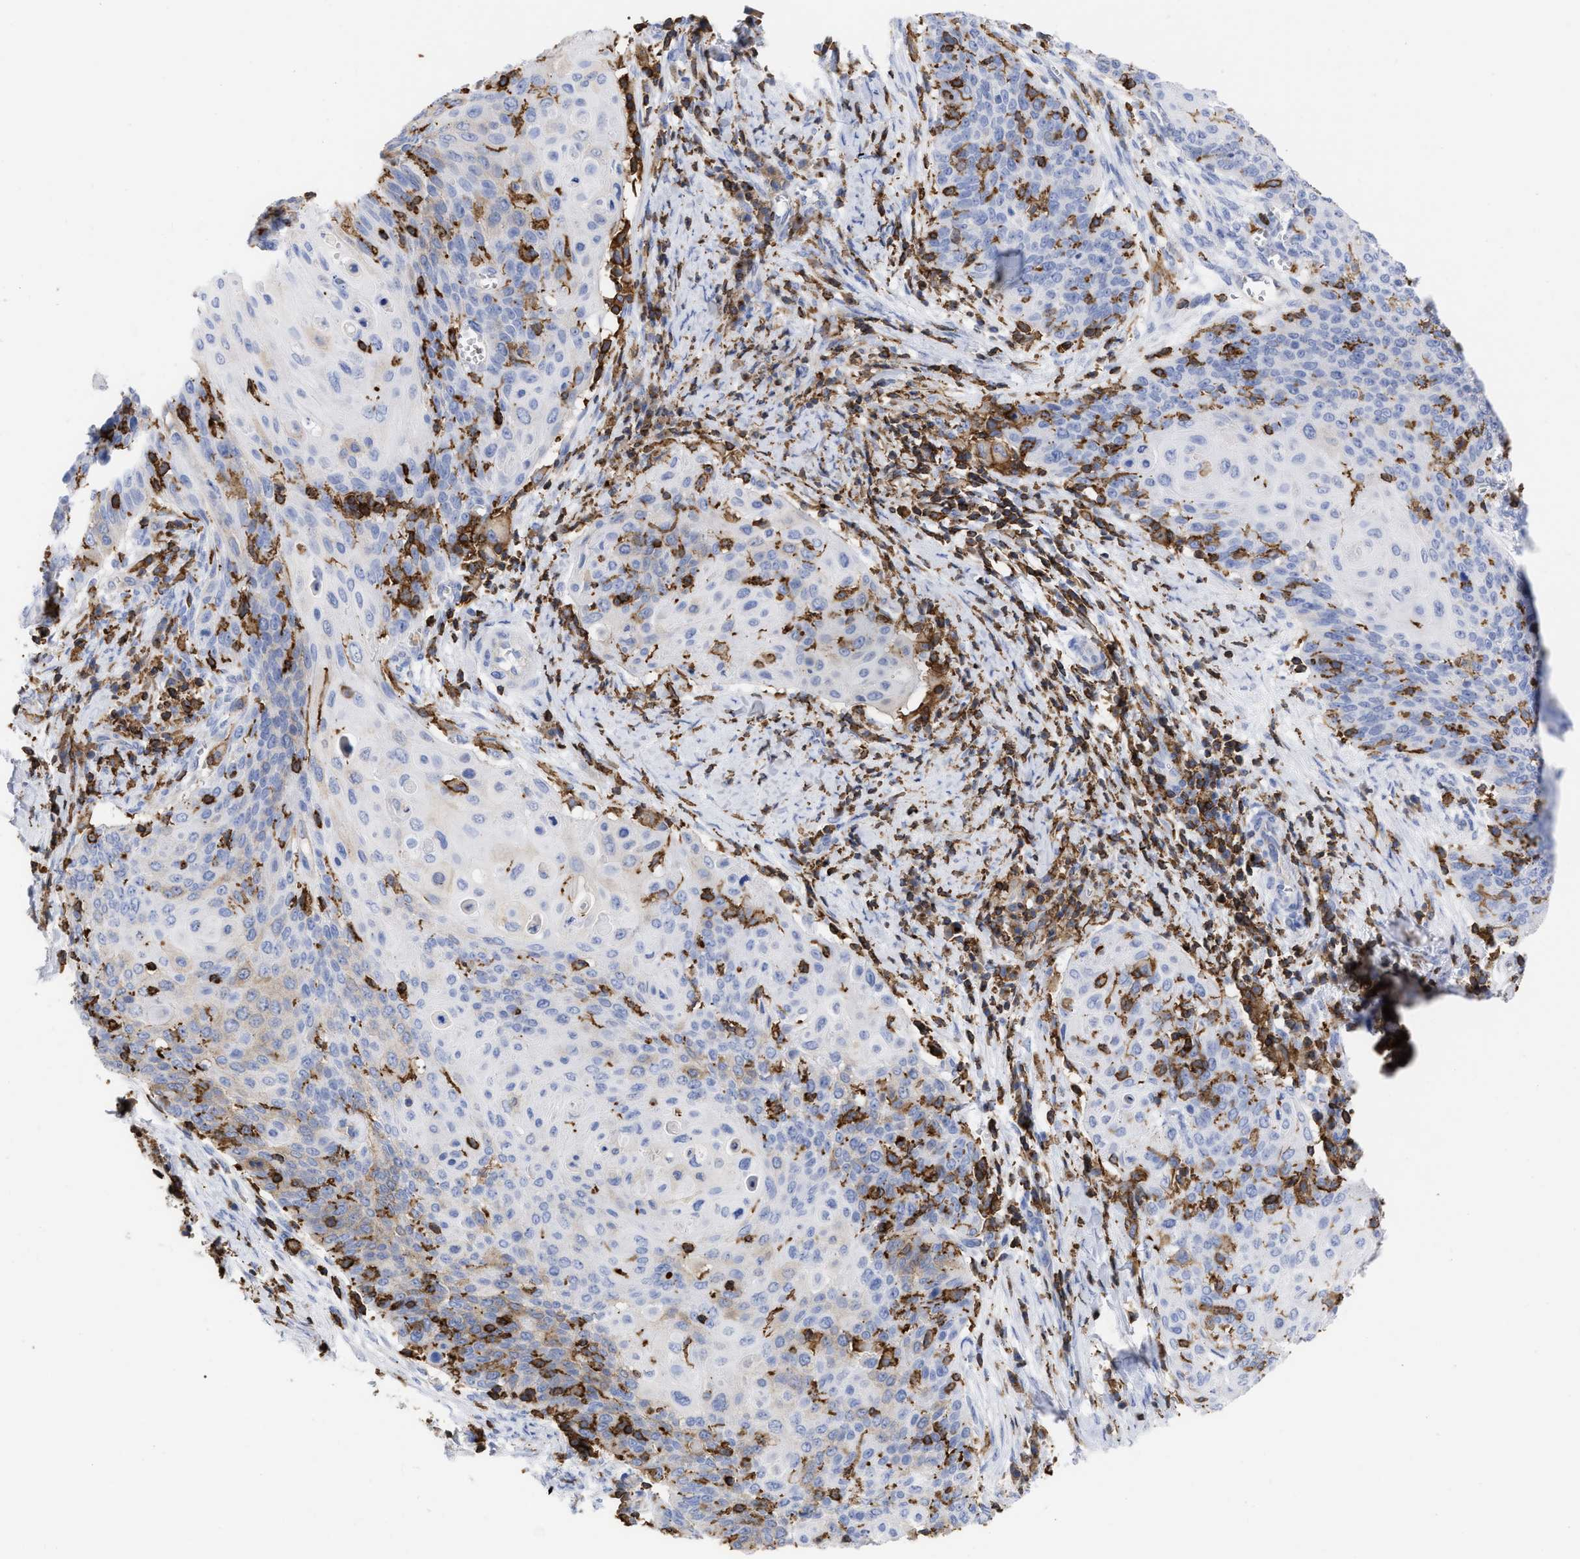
{"staining": {"intensity": "weak", "quantity": "<25%", "location": "cytoplasmic/membranous"}, "tissue": "cervical cancer", "cell_type": "Tumor cells", "image_type": "cancer", "snomed": [{"axis": "morphology", "description": "Squamous cell carcinoma, NOS"}, {"axis": "topography", "description": "Cervix"}], "caption": "High magnification brightfield microscopy of squamous cell carcinoma (cervical) stained with DAB (3,3'-diaminobenzidine) (brown) and counterstained with hematoxylin (blue): tumor cells show no significant expression.", "gene": "HCLS1", "patient": {"sex": "female", "age": 39}}